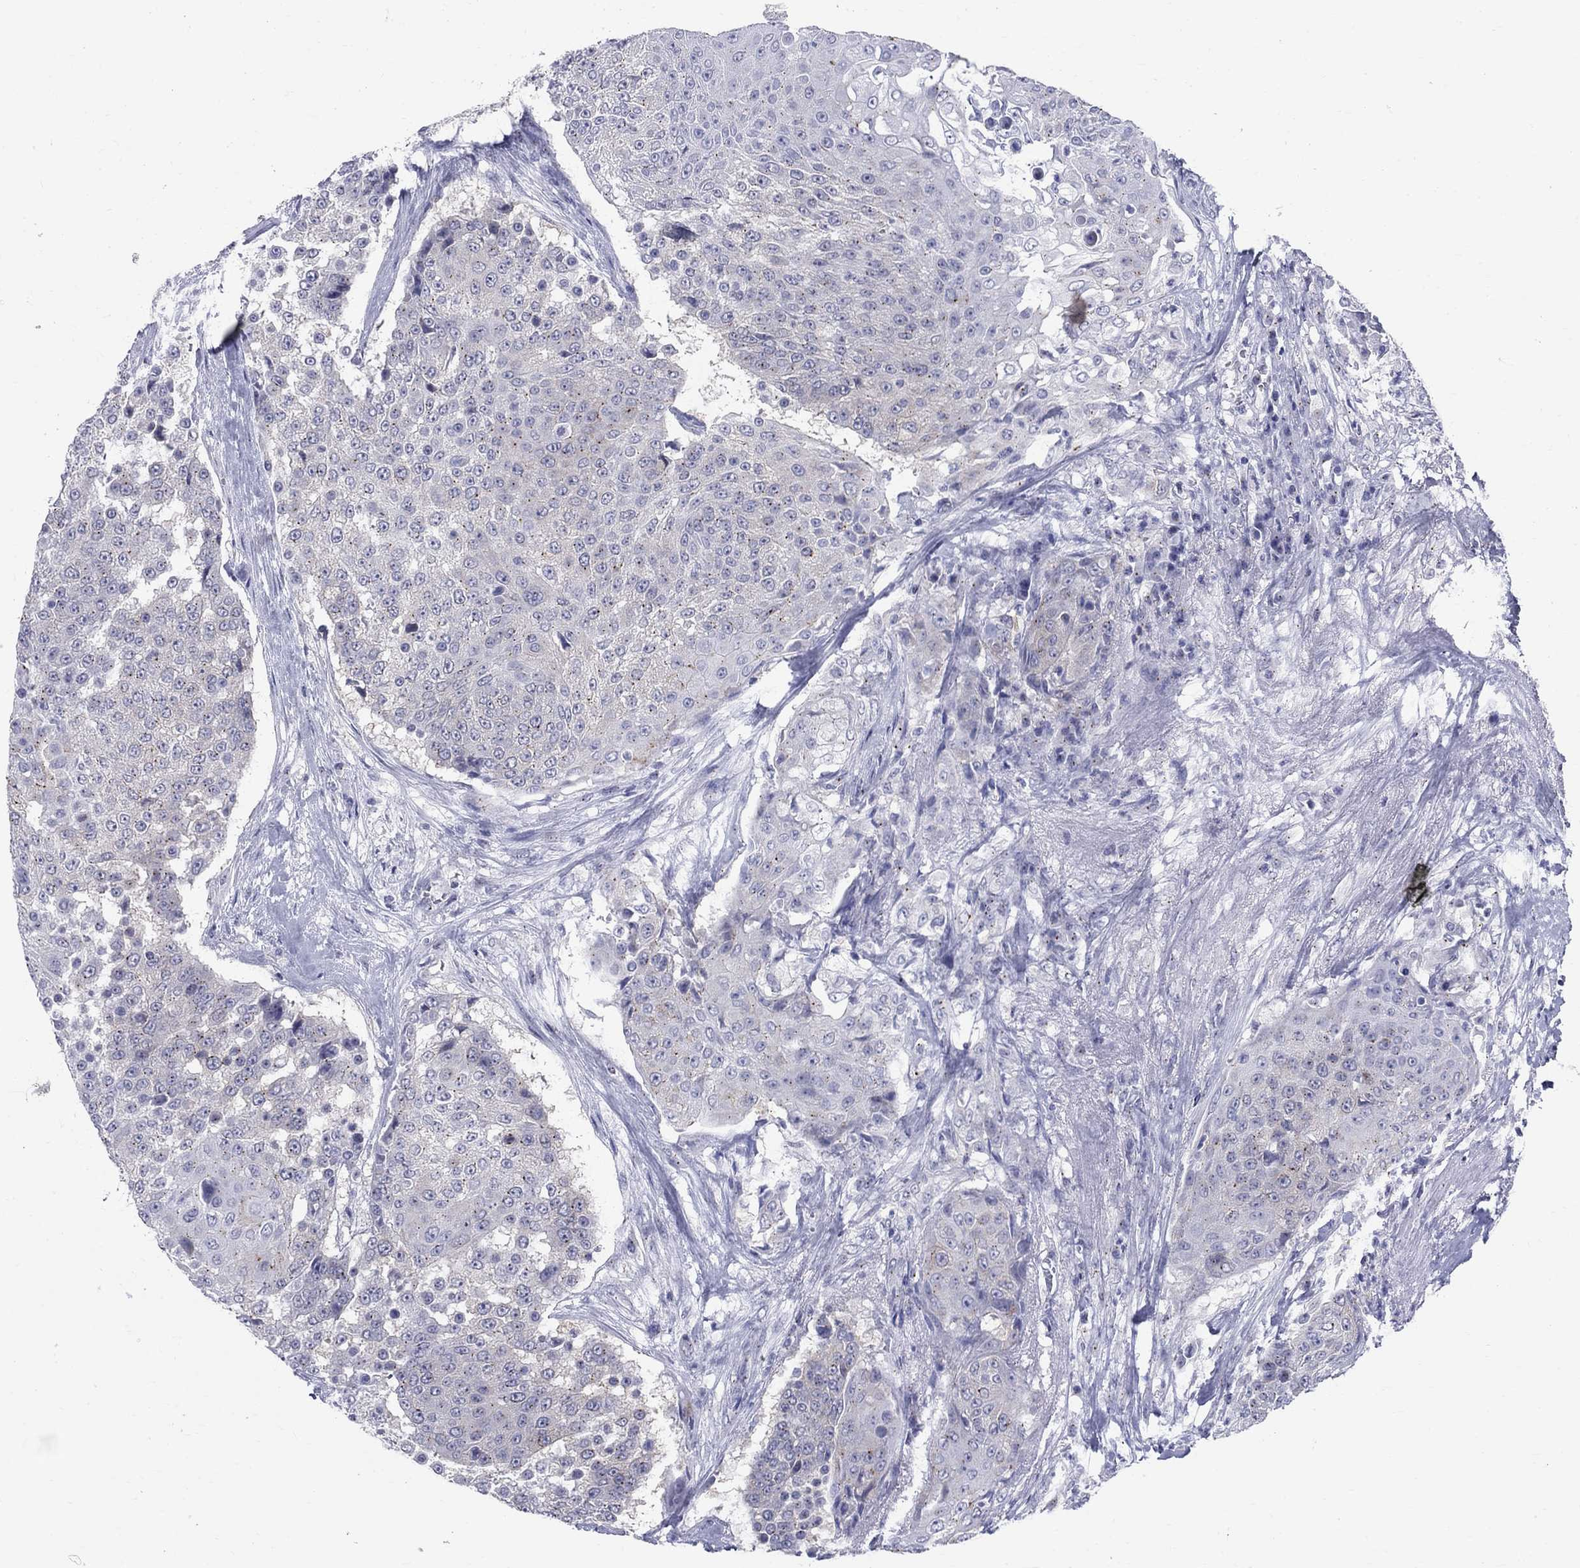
{"staining": {"intensity": "negative", "quantity": "none", "location": "none"}, "tissue": "urothelial cancer", "cell_type": "Tumor cells", "image_type": "cancer", "snomed": [{"axis": "morphology", "description": "Urothelial carcinoma, High grade"}, {"axis": "topography", "description": "Urinary bladder"}], "caption": "Urothelial cancer stained for a protein using immunohistochemistry exhibits no staining tumor cells.", "gene": "CEP43", "patient": {"sex": "female", "age": 63}}